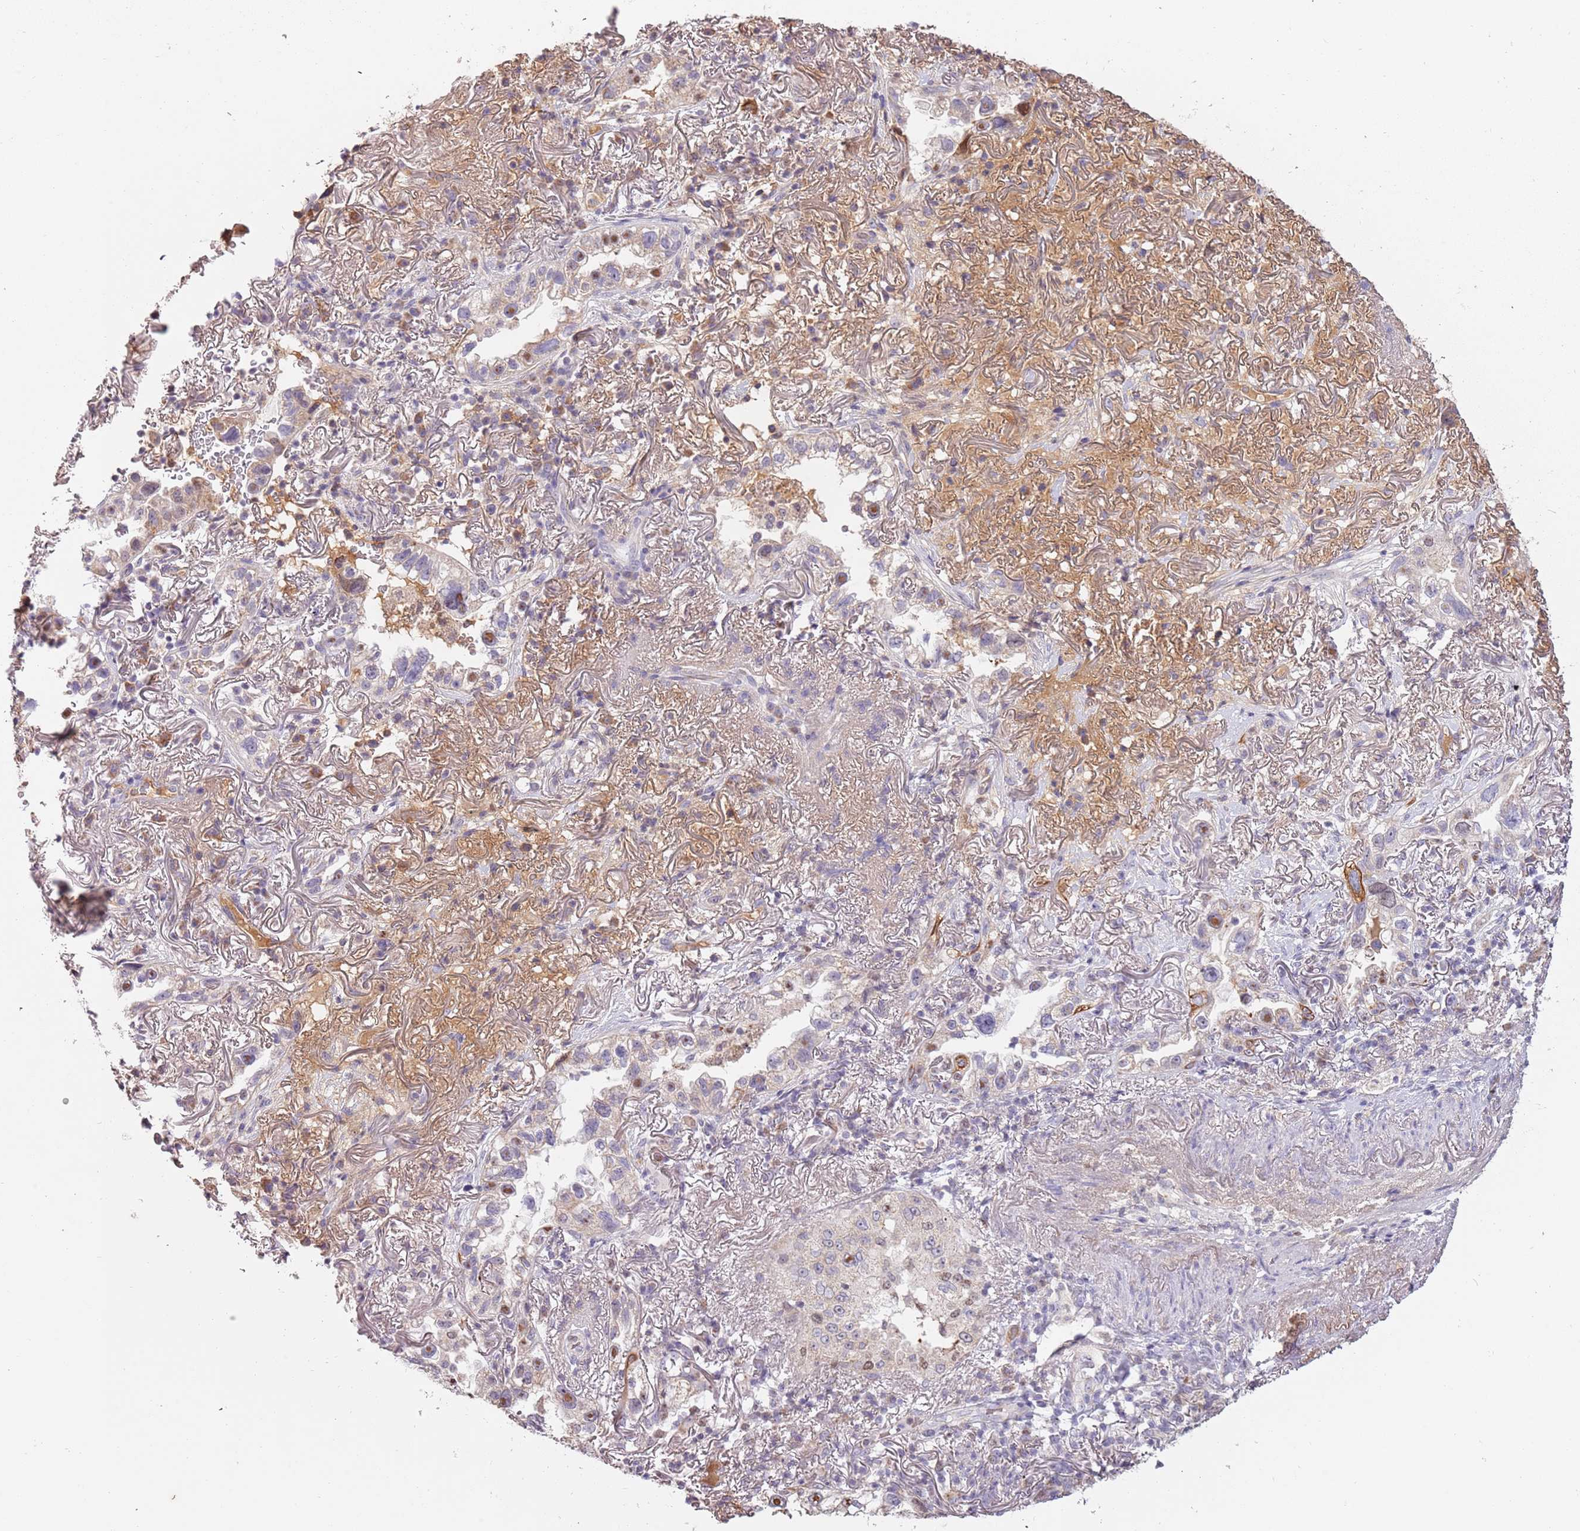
{"staining": {"intensity": "moderate", "quantity": "<25%", "location": "nuclear"}, "tissue": "lung cancer", "cell_type": "Tumor cells", "image_type": "cancer", "snomed": [{"axis": "morphology", "description": "Adenocarcinoma, NOS"}, {"axis": "topography", "description": "Lung"}], "caption": "Immunohistochemical staining of human lung cancer shows low levels of moderate nuclear protein staining in approximately <25% of tumor cells.", "gene": "SYS1", "patient": {"sex": "female", "age": 69}}